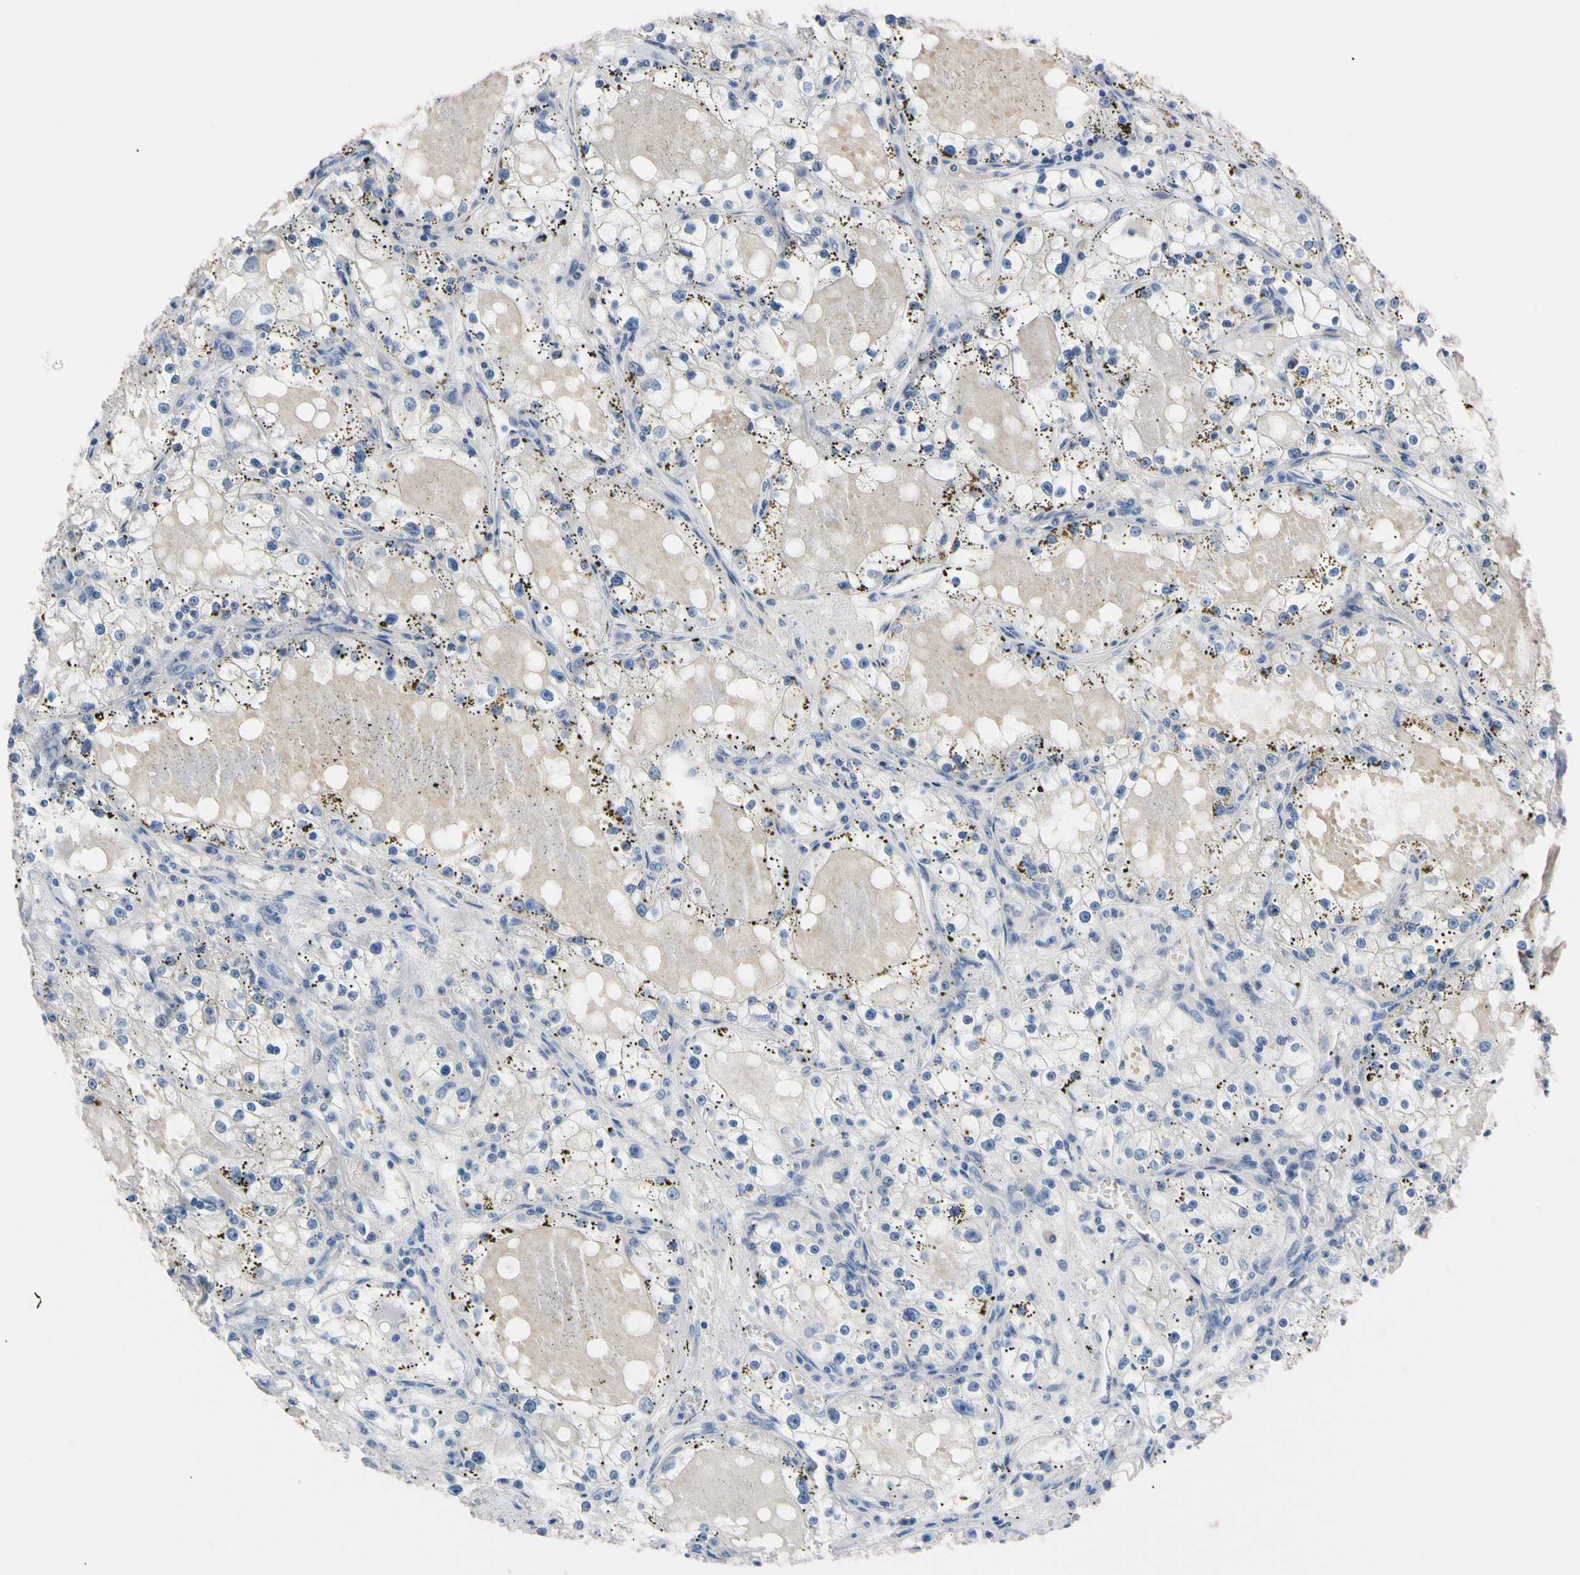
{"staining": {"intensity": "negative", "quantity": "none", "location": "none"}, "tissue": "renal cancer", "cell_type": "Tumor cells", "image_type": "cancer", "snomed": [{"axis": "morphology", "description": "Adenocarcinoma, NOS"}, {"axis": "topography", "description": "Kidney"}], "caption": "Tumor cells are negative for protein expression in human renal adenocarcinoma.", "gene": "RARS1", "patient": {"sex": "male", "age": 56}}